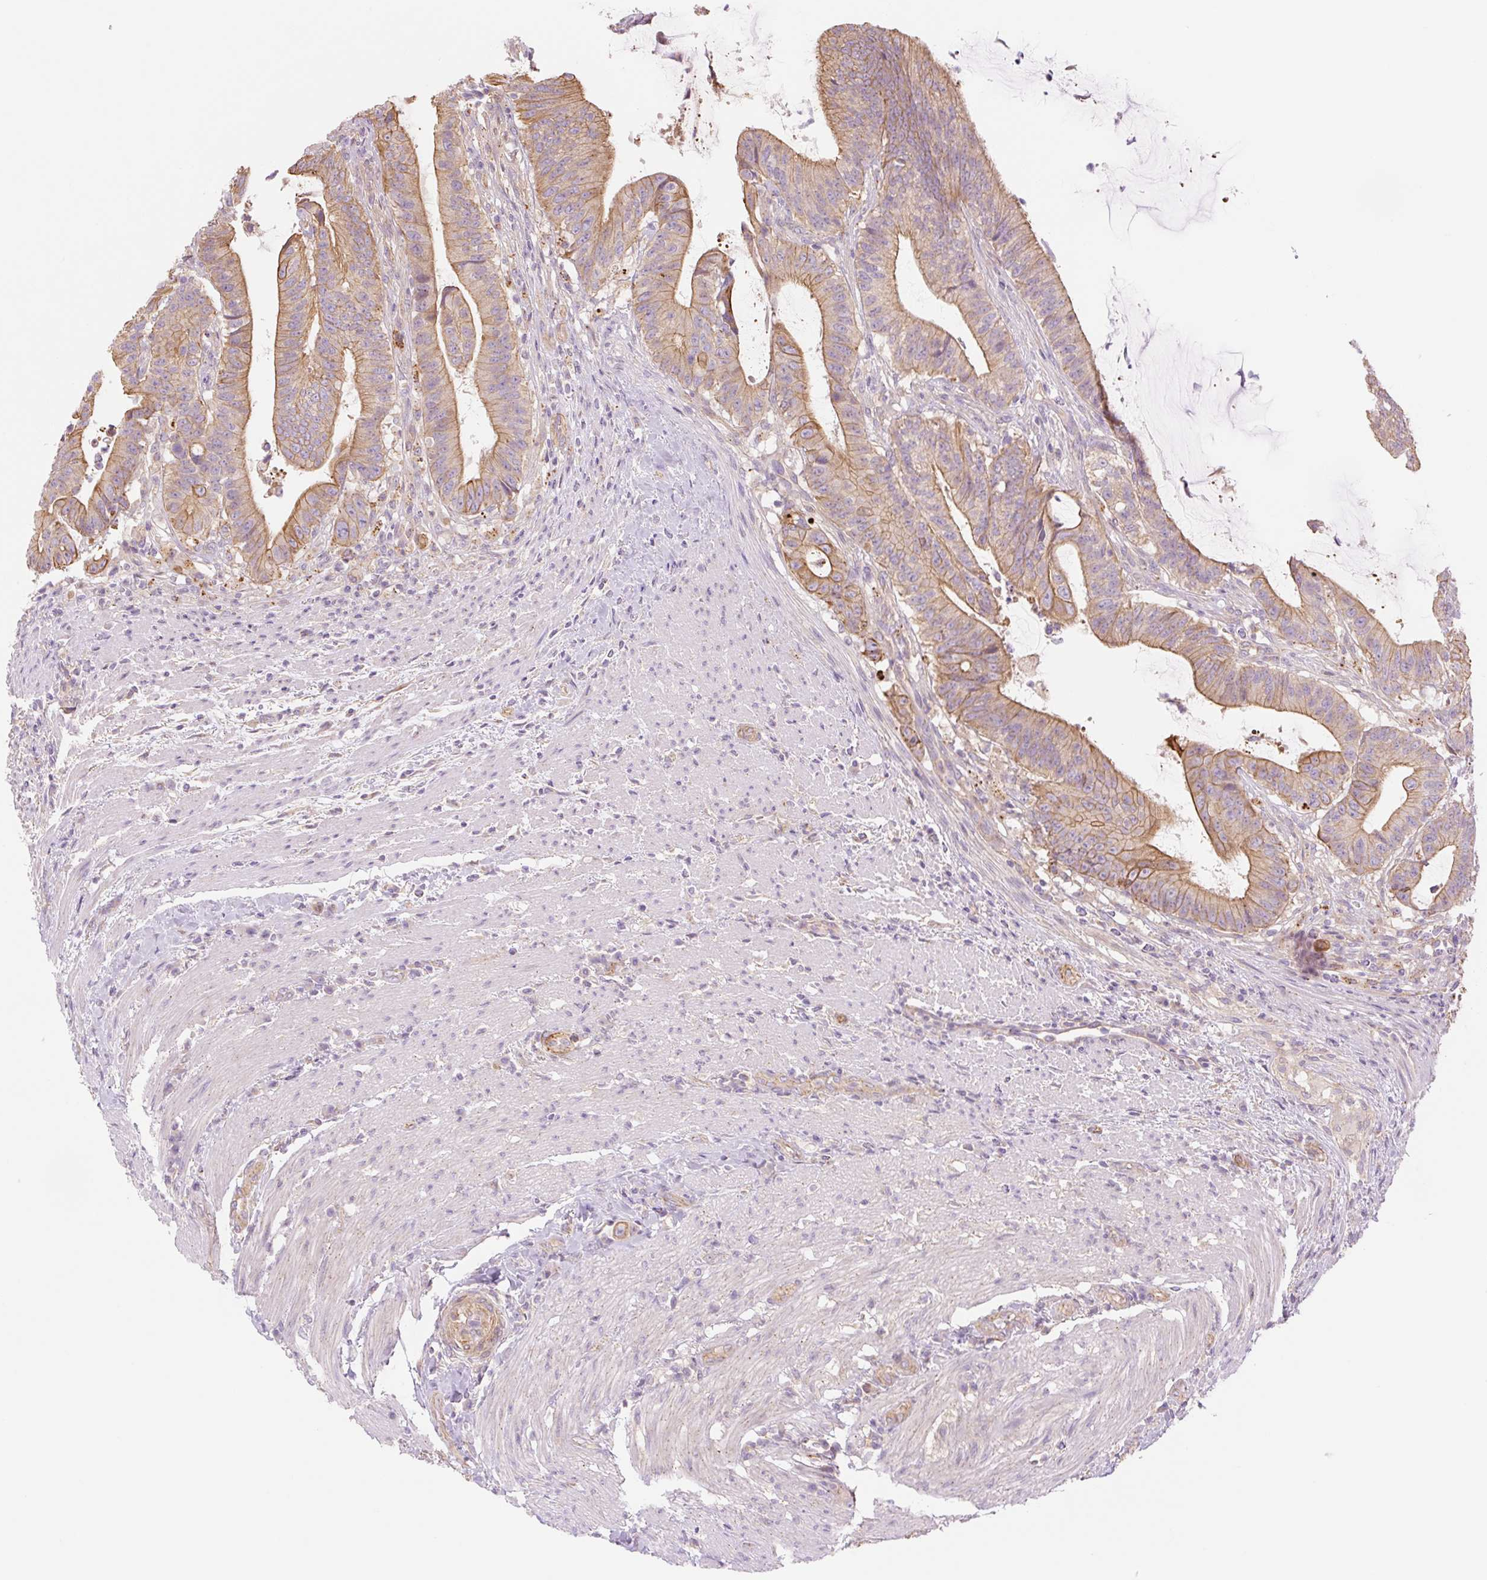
{"staining": {"intensity": "moderate", "quantity": ">75%", "location": "cytoplasmic/membranous"}, "tissue": "colorectal cancer", "cell_type": "Tumor cells", "image_type": "cancer", "snomed": [{"axis": "morphology", "description": "Adenocarcinoma, NOS"}, {"axis": "topography", "description": "Colon"}], "caption": "High-power microscopy captured an immunohistochemistry micrograph of colorectal cancer (adenocarcinoma), revealing moderate cytoplasmic/membranous positivity in approximately >75% of tumor cells.", "gene": "NLRP5", "patient": {"sex": "female", "age": 43}}